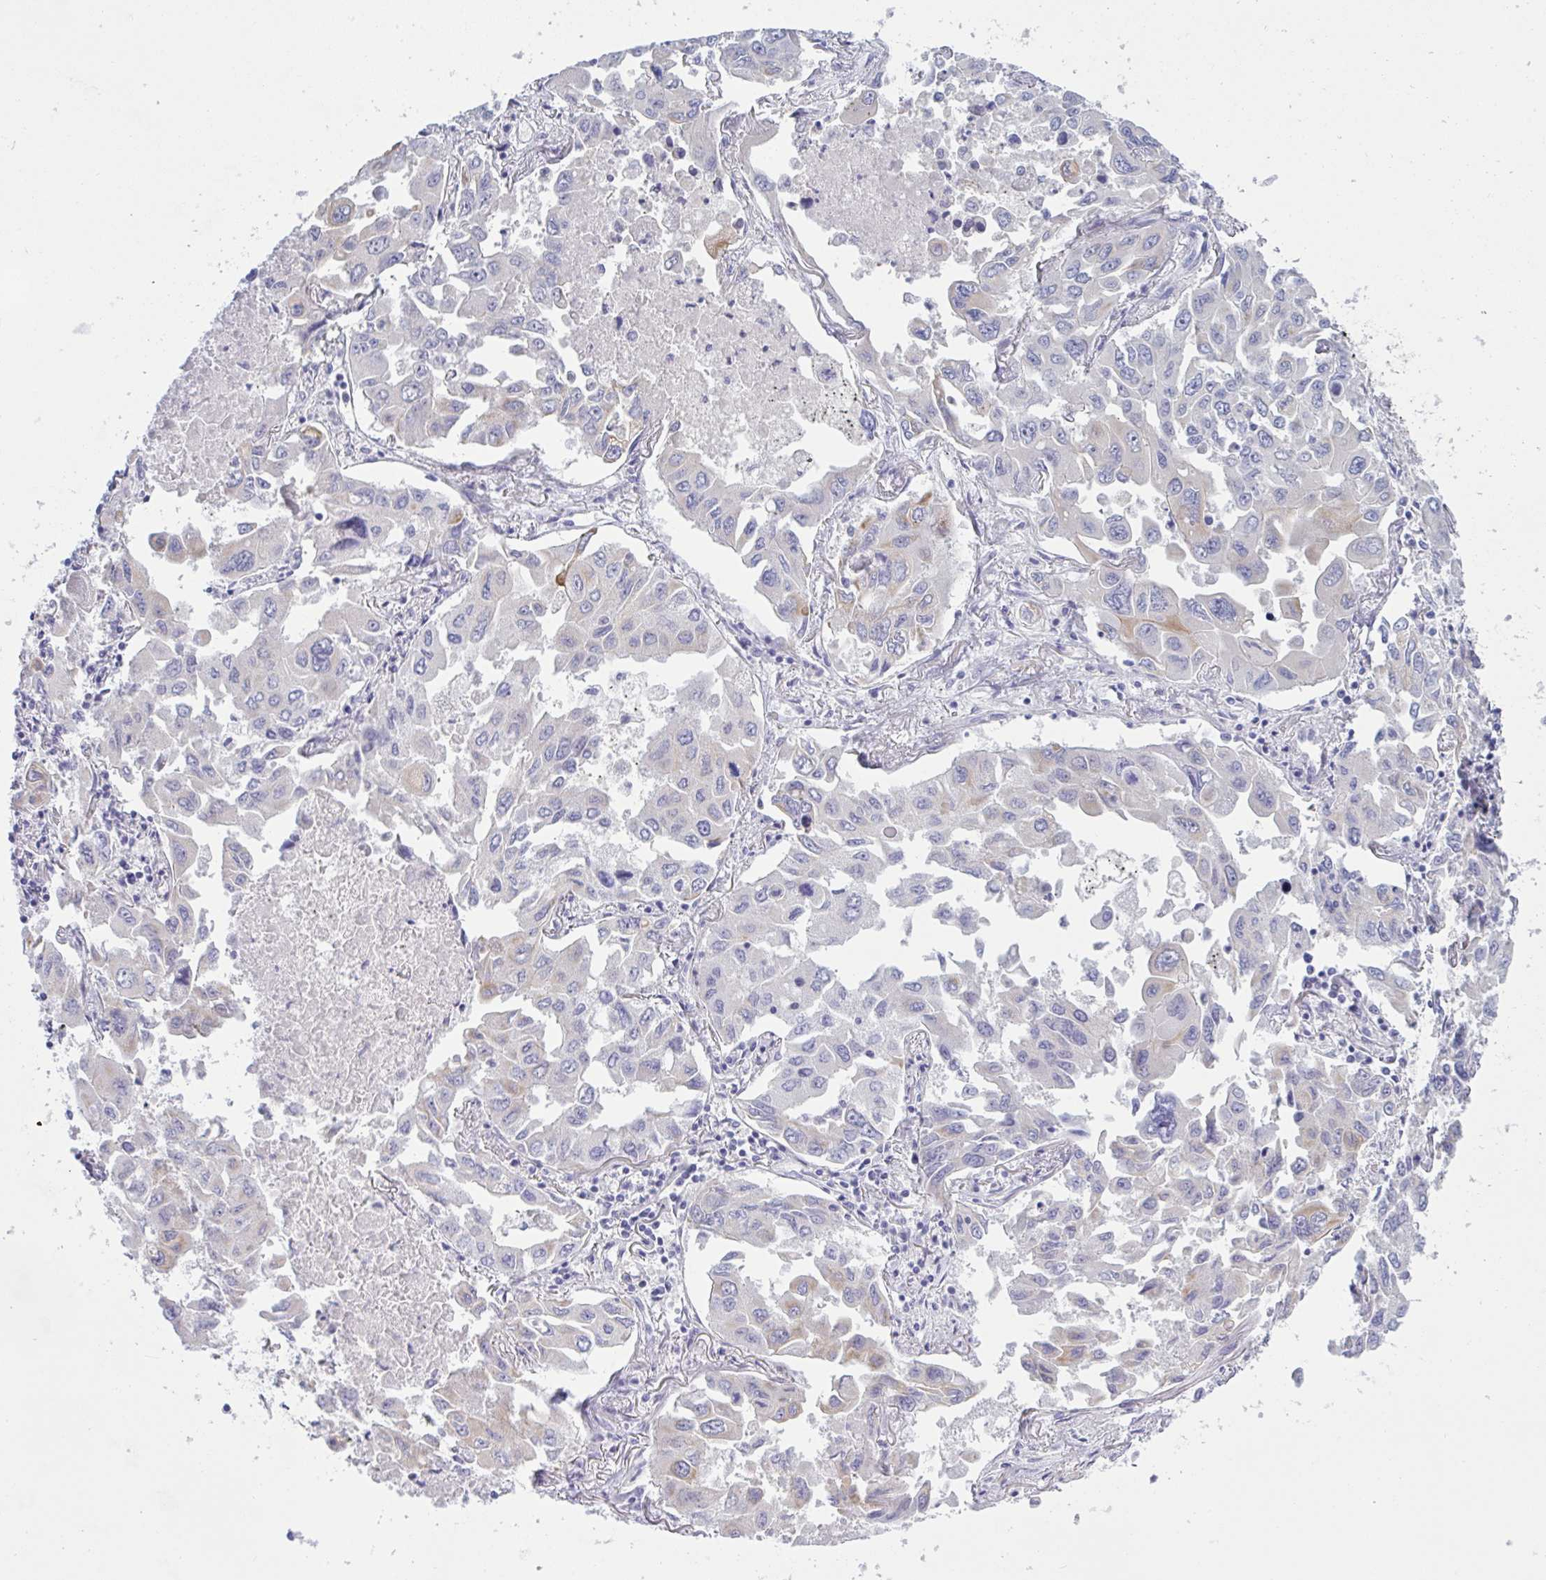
{"staining": {"intensity": "negative", "quantity": "none", "location": "none"}, "tissue": "lung cancer", "cell_type": "Tumor cells", "image_type": "cancer", "snomed": [{"axis": "morphology", "description": "Adenocarcinoma, NOS"}, {"axis": "topography", "description": "Lung"}], "caption": "Immunohistochemical staining of lung cancer (adenocarcinoma) shows no significant expression in tumor cells. The staining was performed using DAB (3,3'-diaminobenzidine) to visualize the protein expression in brown, while the nuclei were stained in blue with hematoxylin (Magnification: 20x).", "gene": "TENT5D", "patient": {"sex": "male", "age": 64}}